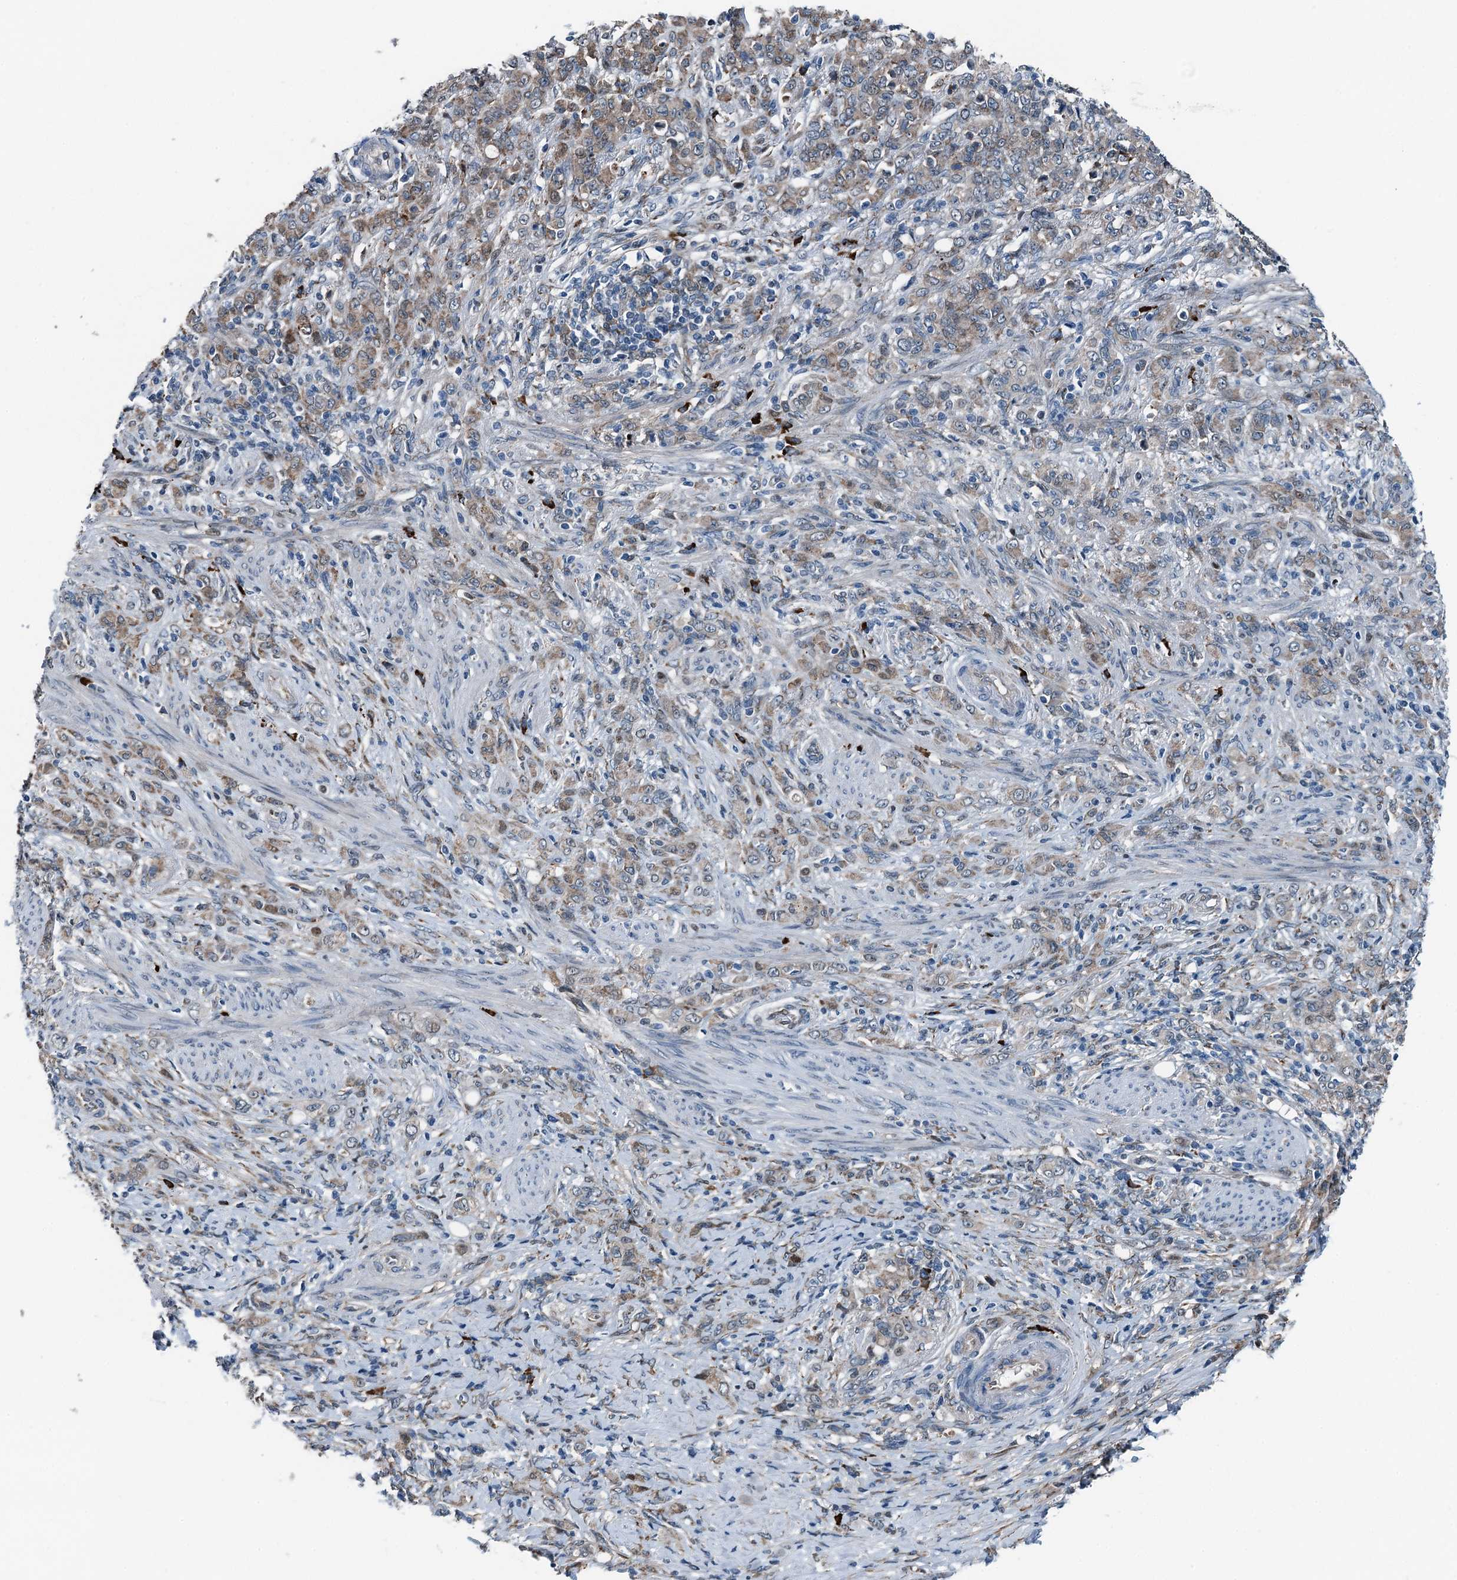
{"staining": {"intensity": "weak", "quantity": ">75%", "location": "cytoplasmic/membranous"}, "tissue": "stomach cancer", "cell_type": "Tumor cells", "image_type": "cancer", "snomed": [{"axis": "morphology", "description": "Adenocarcinoma, NOS"}, {"axis": "topography", "description": "Stomach"}], "caption": "Immunohistochemical staining of stomach cancer (adenocarcinoma) displays low levels of weak cytoplasmic/membranous protein positivity in approximately >75% of tumor cells. Ihc stains the protein of interest in brown and the nuclei are stained blue.", "gene": "TAMALIN", "patient": {"sex": "female", "age": 79}}